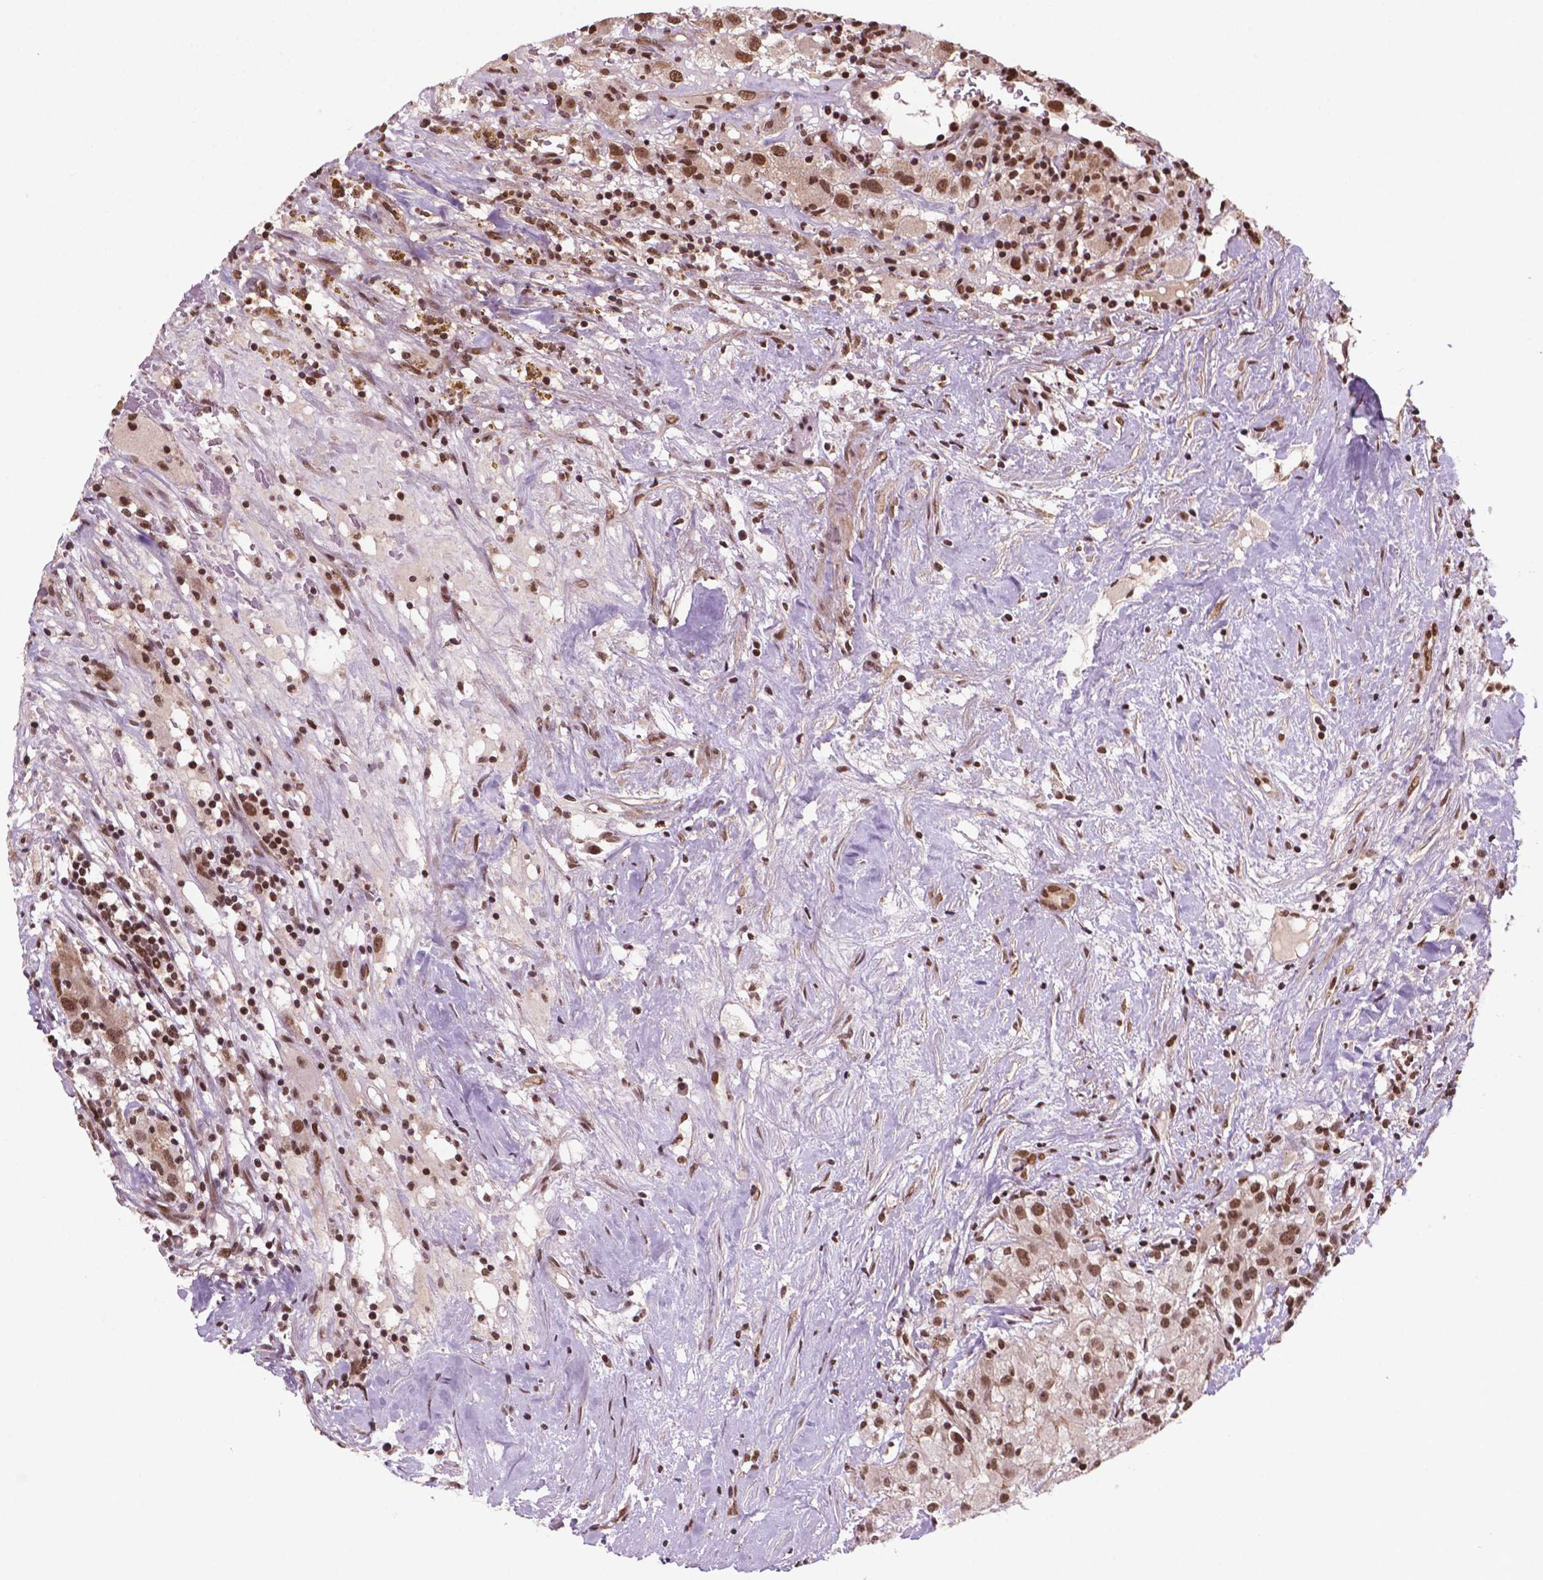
{"staining": {"intensity": "moderate", "quantity": ">75%", "location": "nuclear"}, "tissue": "renal cancer", "cell_type": "Tumor cells", "image_type": "cancer", "snomed": [{"axis": "morphology", "description": "Adenocarcinoma, NOS"}, {"axis": "topography", "description": "Kidney"}], "caption": "This histopathology image reveals renal cancer (adenocarcinoma) stained with IHC to label a protein in brown. The nuclear of tumor cells show moderate positivity for the protein. Nuclei are counter-stained blue.", "gene": "SIRT6", "patient": {"sex": "female", "age": 67}}